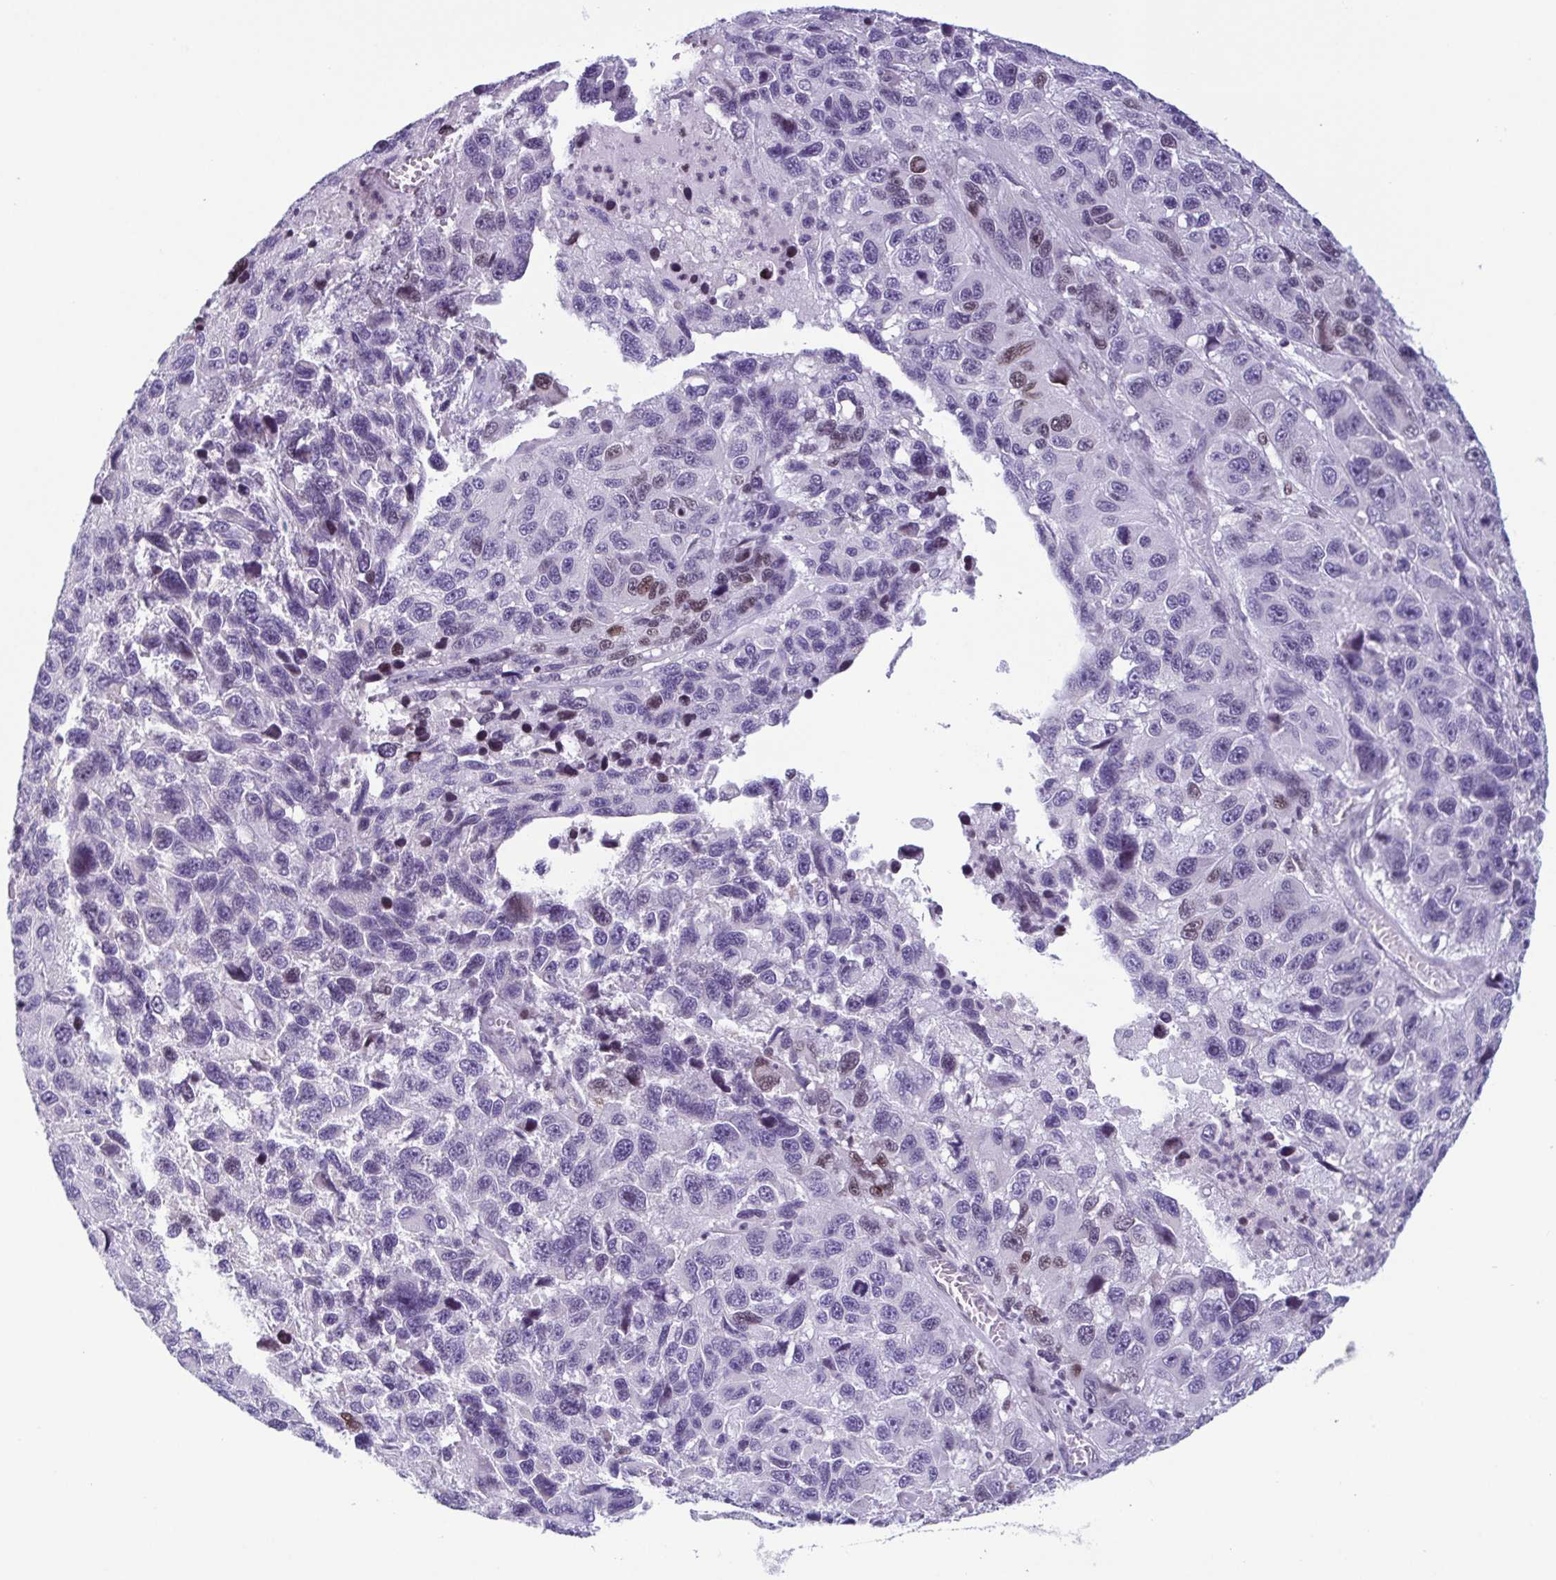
{"staining": {"intensity": "moderate", "quantity": "<25%", "location": "nuclear"}, "tissue": "melanoma", "cell_type": "Tumor cells", "image_type": "cancer", "snomed": [{"axis": "morphology", "description": "Malignant melanoma, NOS"}, {"axis": "topography", "description": "Skin"}], "caption": "Protein staining of melanoma tissue demonstrates moderate nuclear positivity in approximately <25% of tumor cells.", "gene": "IRF1", "patient": {"sex": "male", "age": 53}}